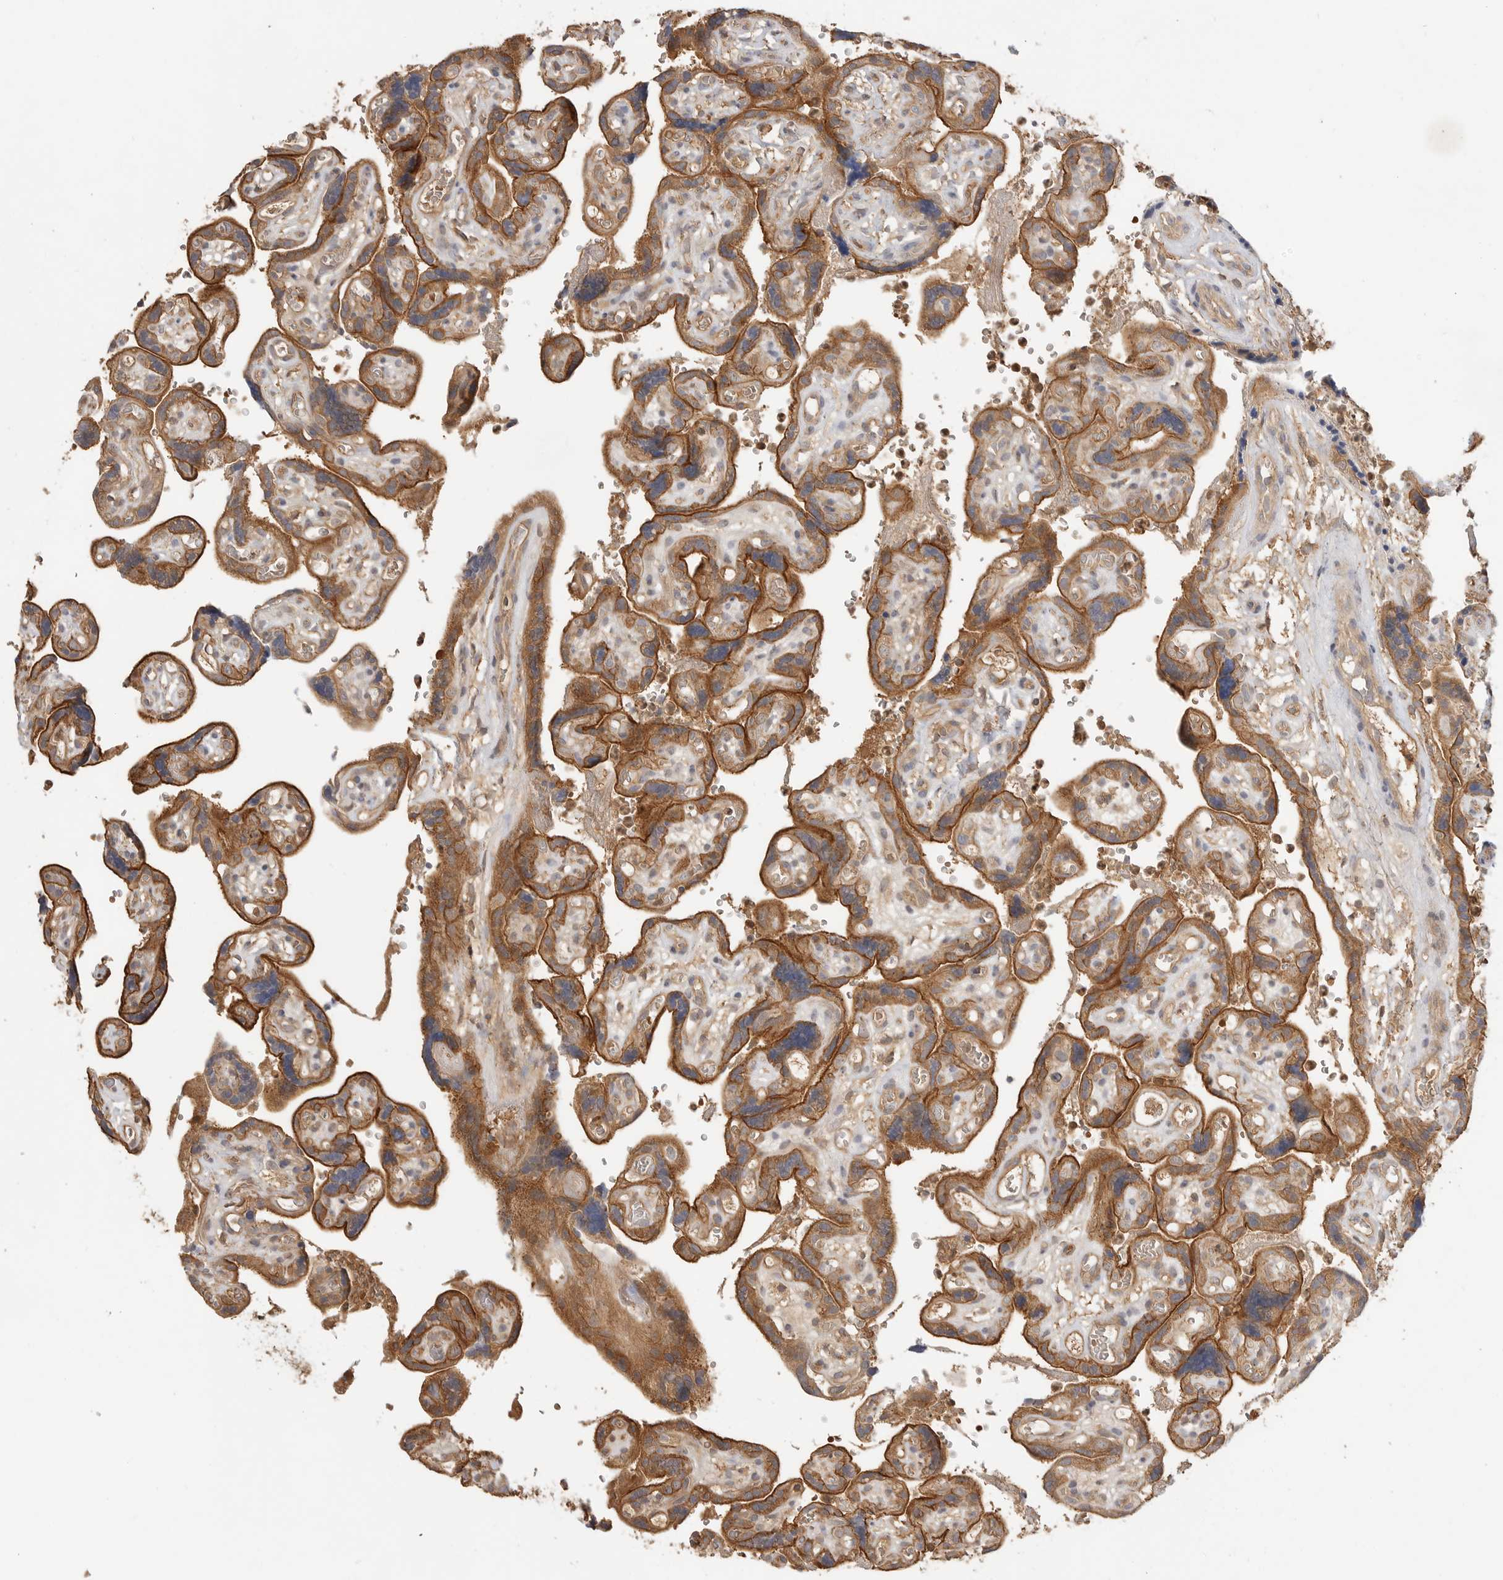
{"staining": {"intensity": "moderate", "quantity": ">75%", "location": "cytoplasmic/membranous"}, "tissue": "placenta", "cell_type": "Decidual cells", "image_type": "normal", "snomed": [{"axis": "morphology", "description": "Normal tissue, NOS"}, {"axis": "topography", "description": "Placenta"}], "caption": "A histopathology image of placenta stained for a protein displays moderate cytoplasmic/membranous brown staining in decidual cells. Ihc stains the protein in brown and the nuclei are stained blue.", "gene": "CLDN12", "patient": {"sex": "female", "age": 30}}